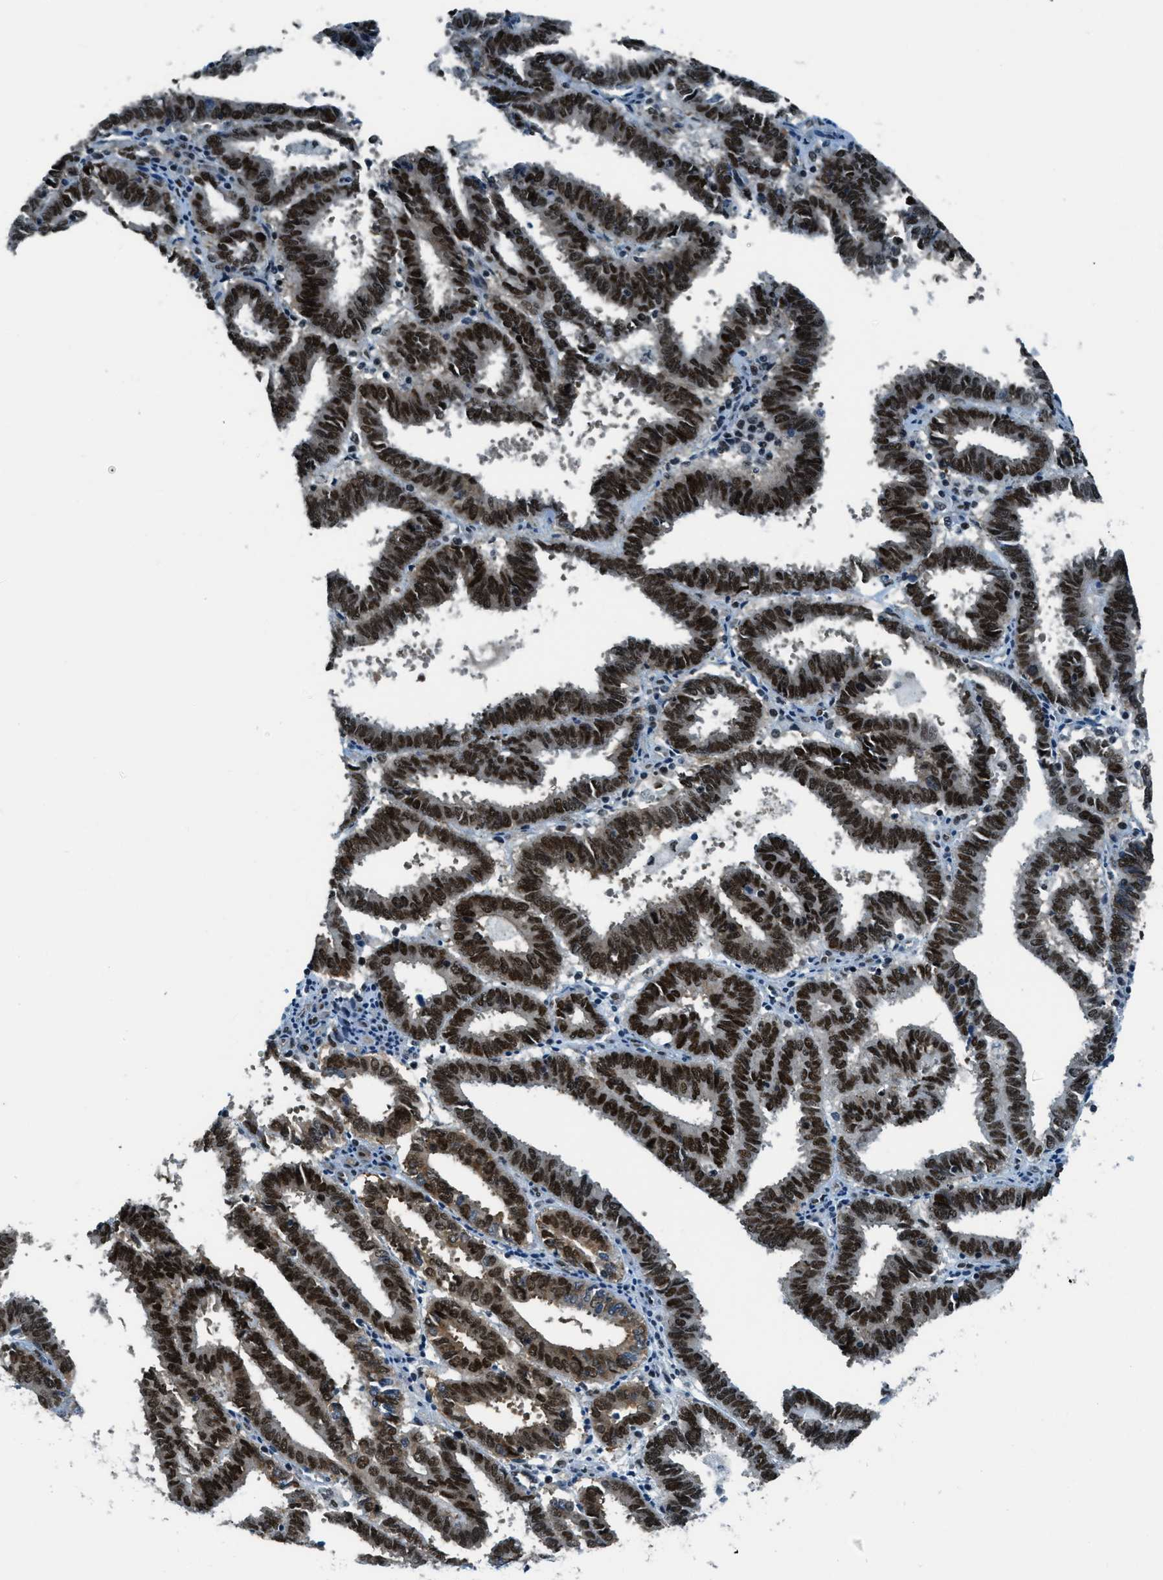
{"staining": {"intensity": "strong", "quantity": ">75%", "location": "nuclear"}, "tissue": "endometrial cancer", "cell_type": "Tumor cells", "image_type": "cancer", "snomed": [{"axis": "morphology", "description": "Adenocarcinoma, NOS"}, {"axis": "topography", "description": "Uterus"}], "caption": "Tumor cells show high levels of strong nuclear expression in about >75% of cells in human endometrial cancer.", "gene": "KLF6", "patient": {"sex": "female", "age": 83}}